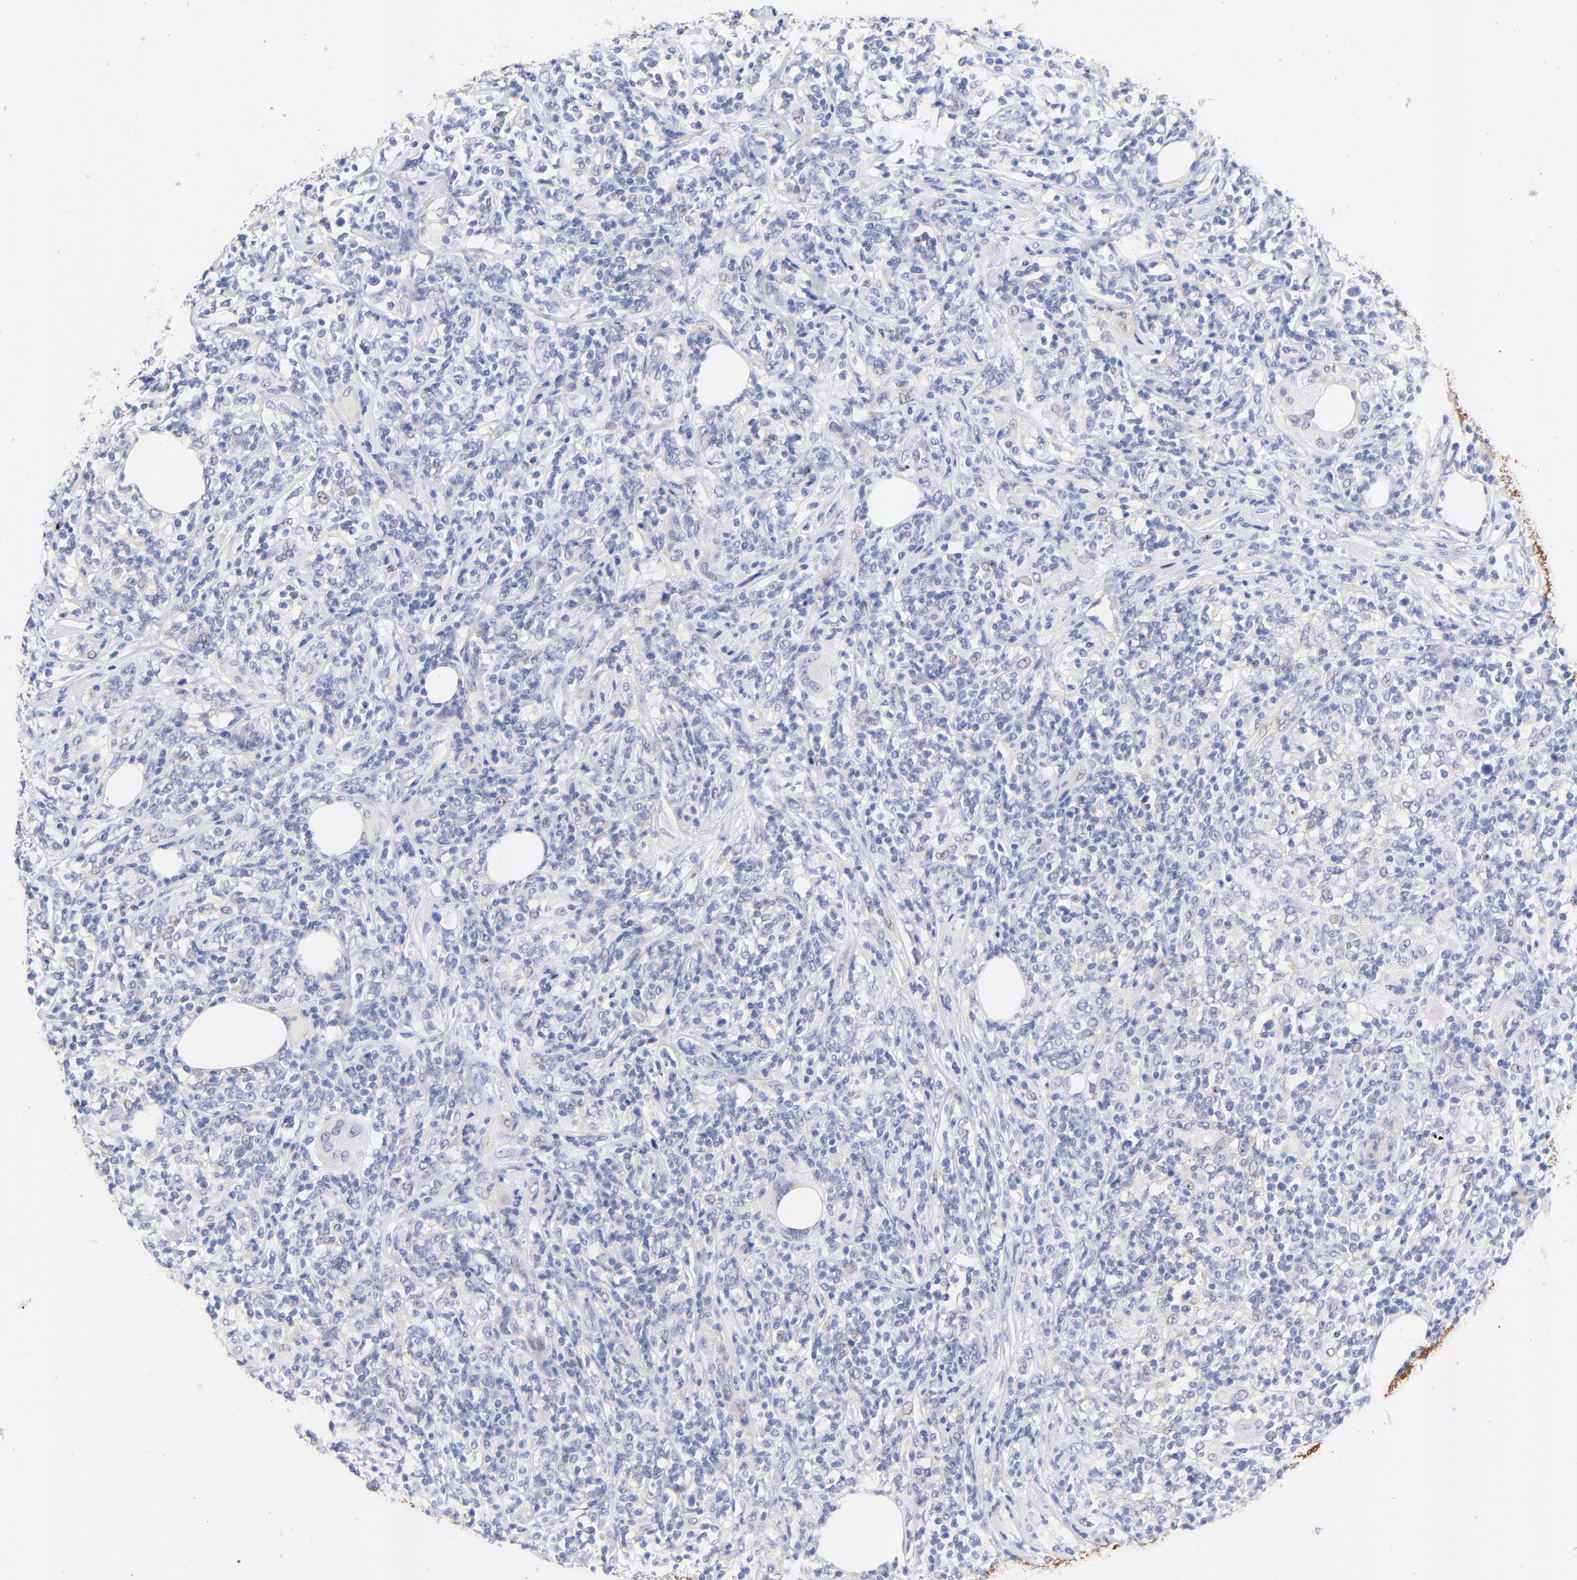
{"staining": {"intensity": "negative", "quantity": "none", "location": "none"}, "tissue": "lymphoma", "cell_type": "Tumor cells", "image_type": "cancer", "snomed": [{"axis": "morphology", "description": "Malignant lymphoma, non-Hodgkin's type, High grade"}, {"axis": "topography", "description": "Lymph node"}], "caption": "High magnification brightfield microscopy of lymphoma stained with DAB (3,3'-diaminobenzidine) (brown) and counterstained with hematoxylin (blue): tumor cells show no significant positivity. (DAB (3,3'-diaminobenzidine) IHC, high magnification).", "gene": "FAM117B", "patient": {"sex": "female", "age": 84}}